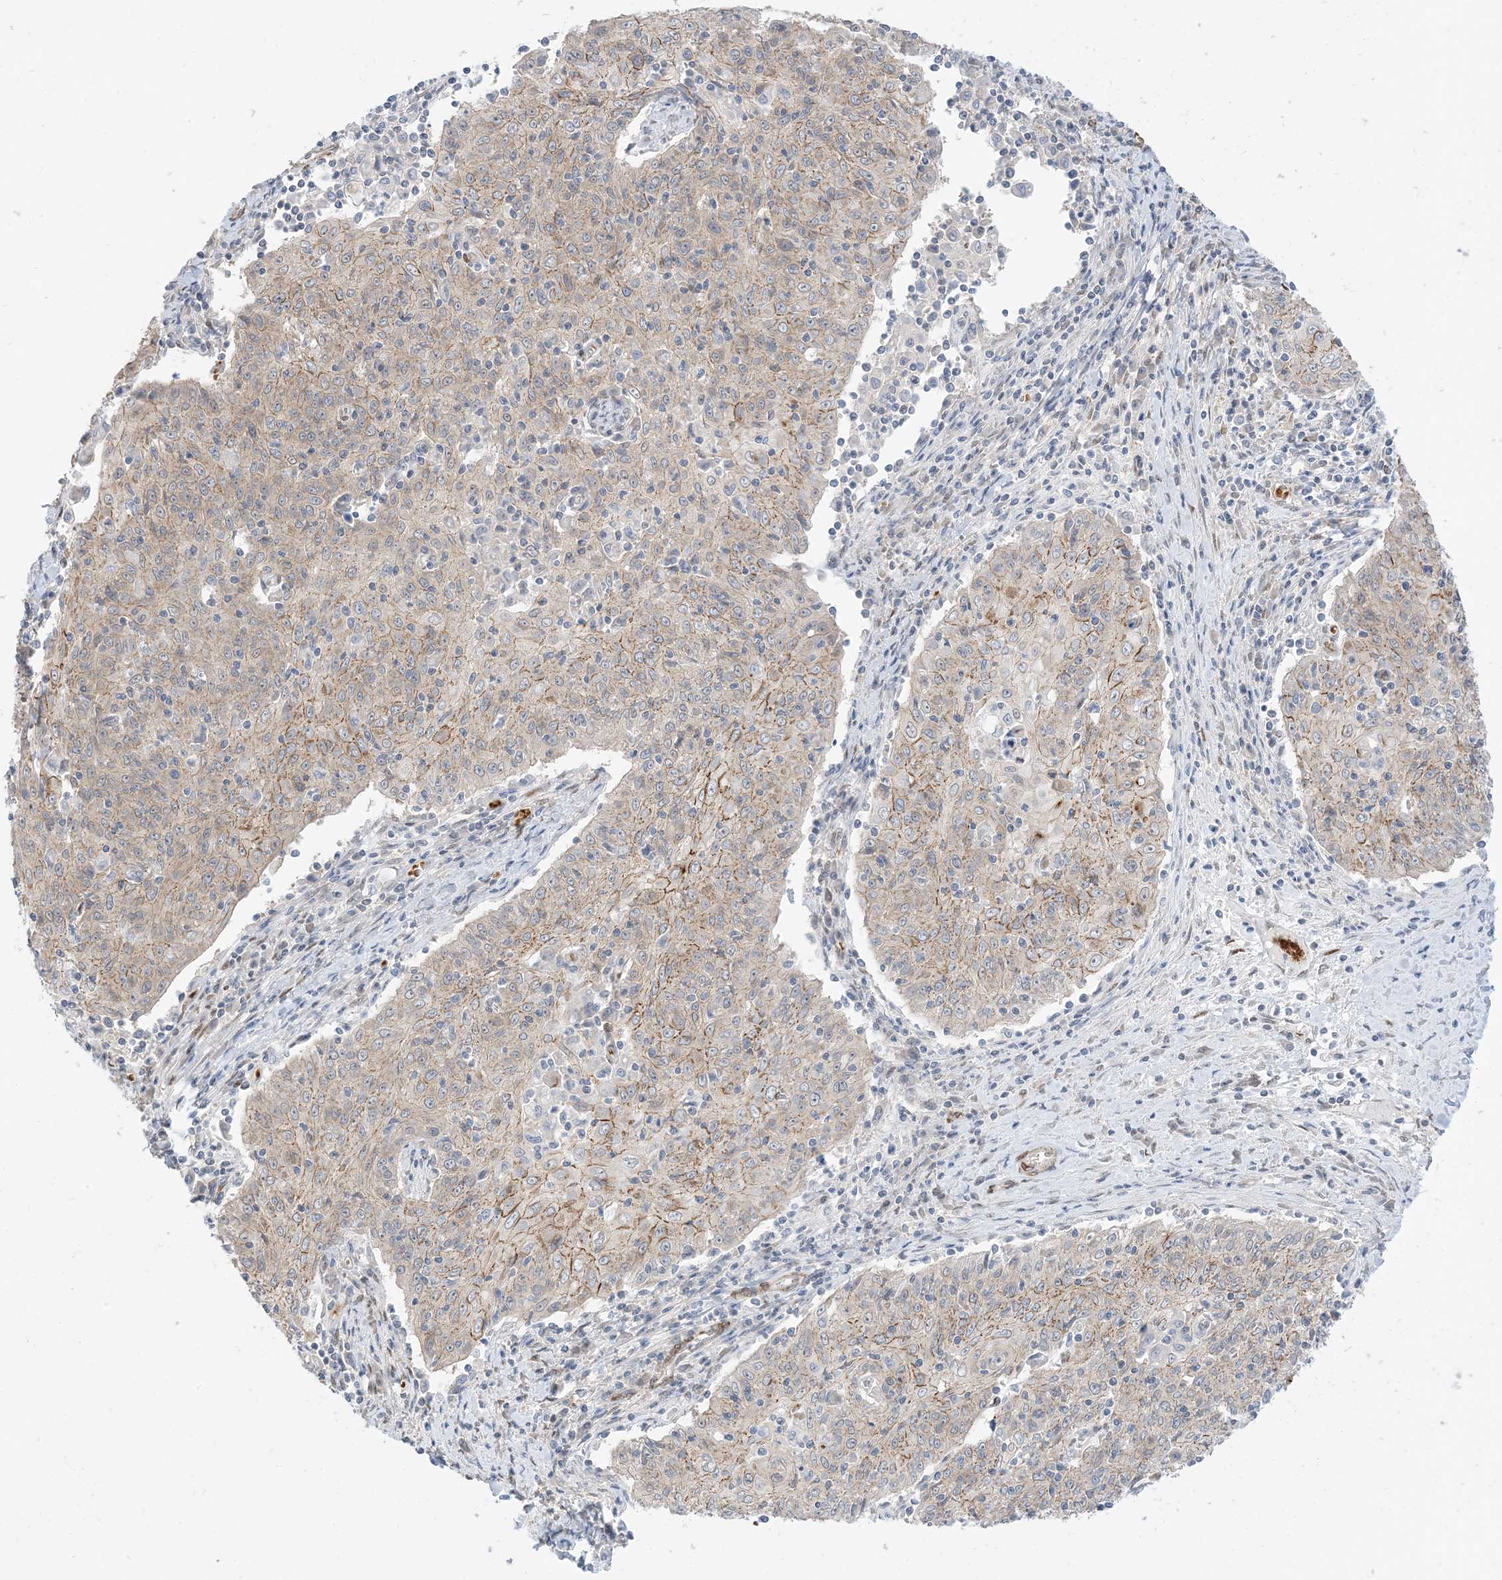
{"staining": {"intensity": "weak", "quantity": "25%-75%", "location": "cytoplasmic/membranous"}, "tissue": "cervical cancer", "cell_type": "Tumor cells", "image_type": "cancer", "snomed": [{"axis": "morphology", "description": "Squamous cell carcinoma, NOS"}, {"axis": "topography", "description": "Cervix"}], "caption": "Immunohistochemical staining of cervical squamous cell carcinoma demonstrates low levels of weak cytoplasmic/membranous protein staining in about 25%-75% of tumor cells.", "gene": "RIN1", "patient": {"sex": "female", "age": 48}}